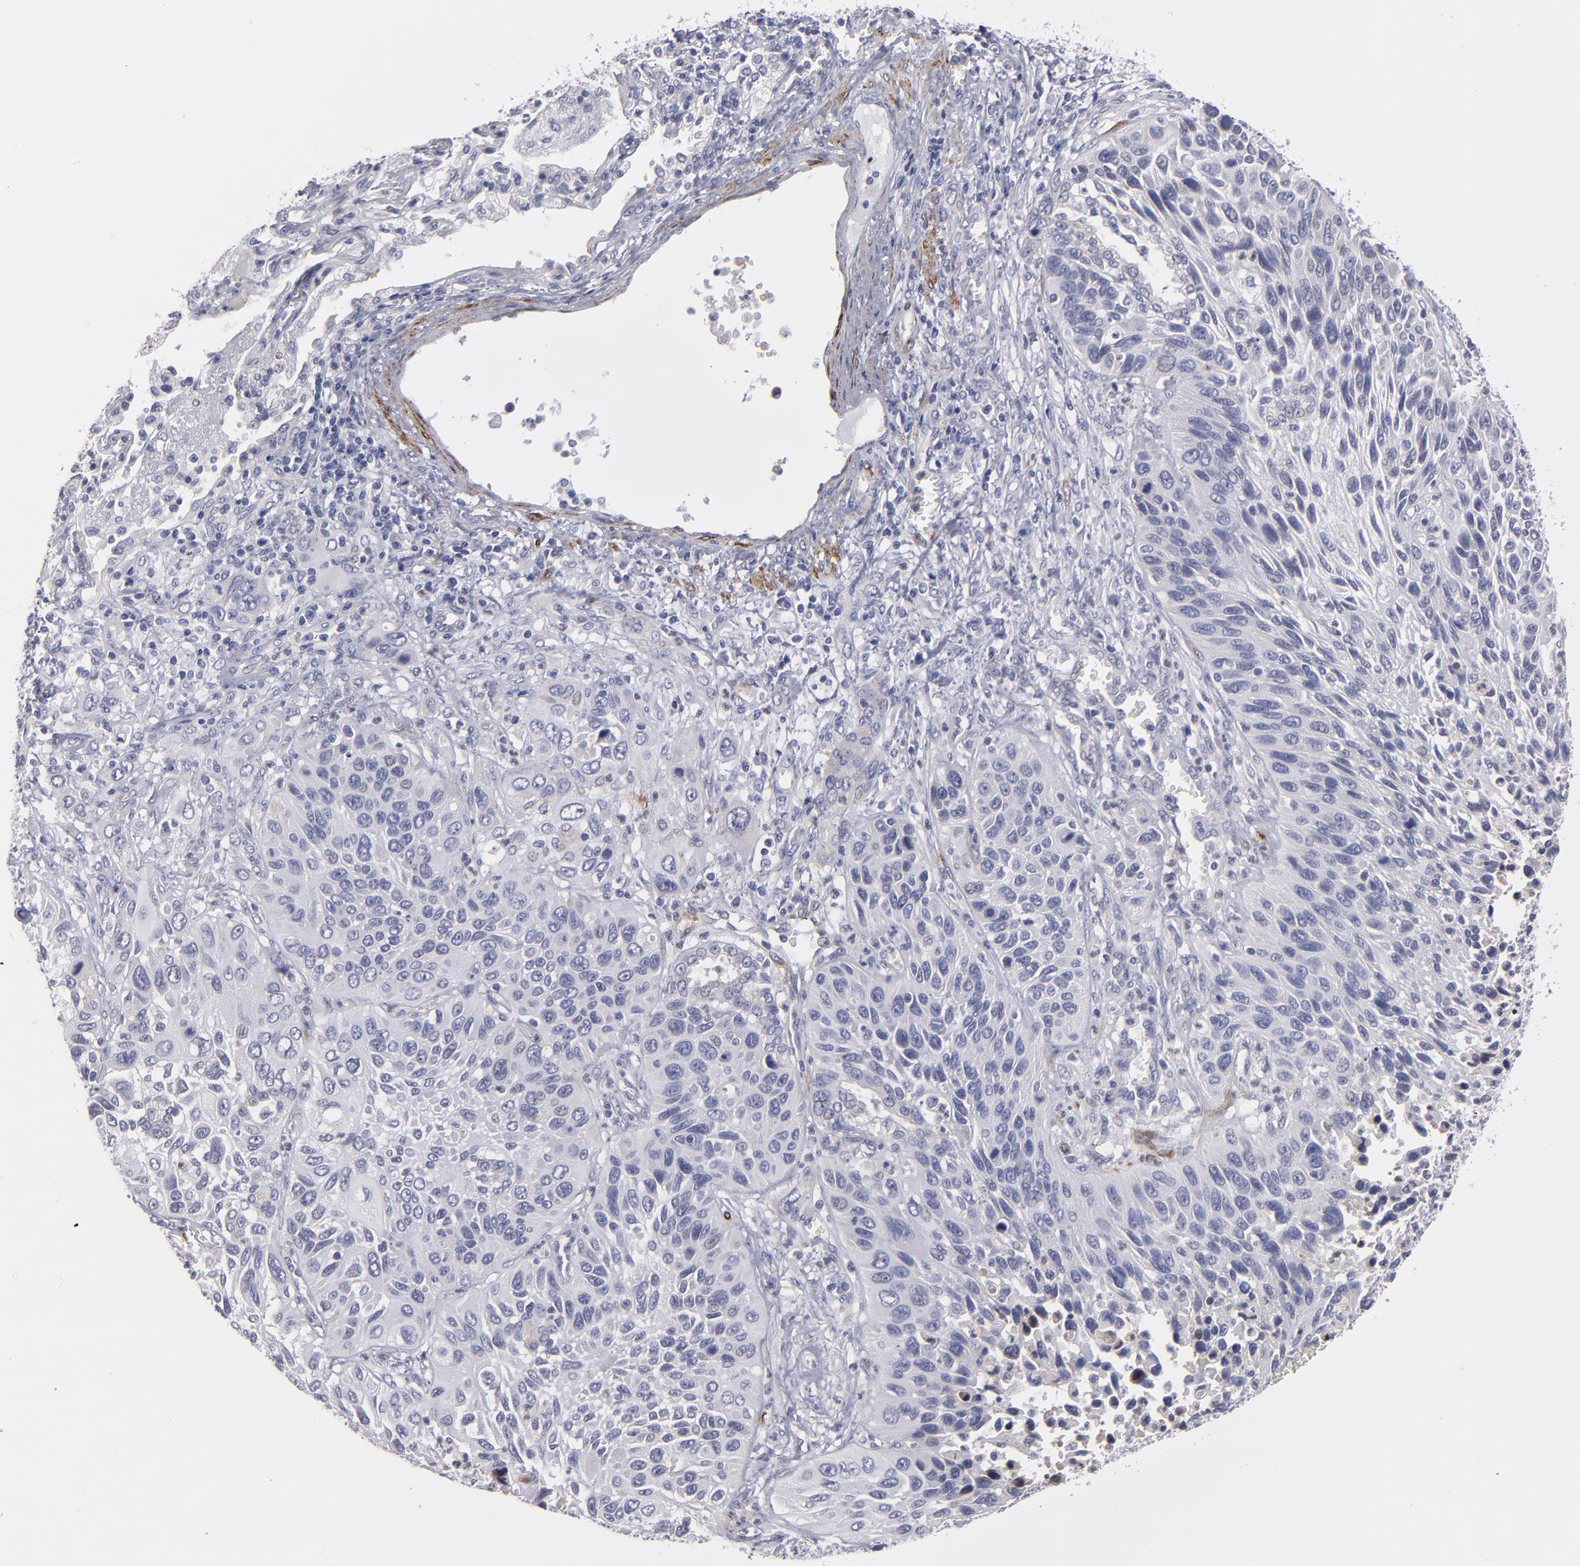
{"staining": {"intensity": "weak", "quantity": "<25%", "location": "cytoplasmic/membranous"}, "tissue": "lung cancer", "cell_type": "Tumor cells", "image_type": "cancer", "snomed": [{"axis": "morphology", "description": "Squamous cell carcinoma, NOS"}, {"axis": "topography", "description": "Lung"}], "caption": "Tumor cells show no significant protein expression in lung squamous cell carcinoma.", "gene": "SLMAP", "patient": {"sex": "female", "age": 76}}